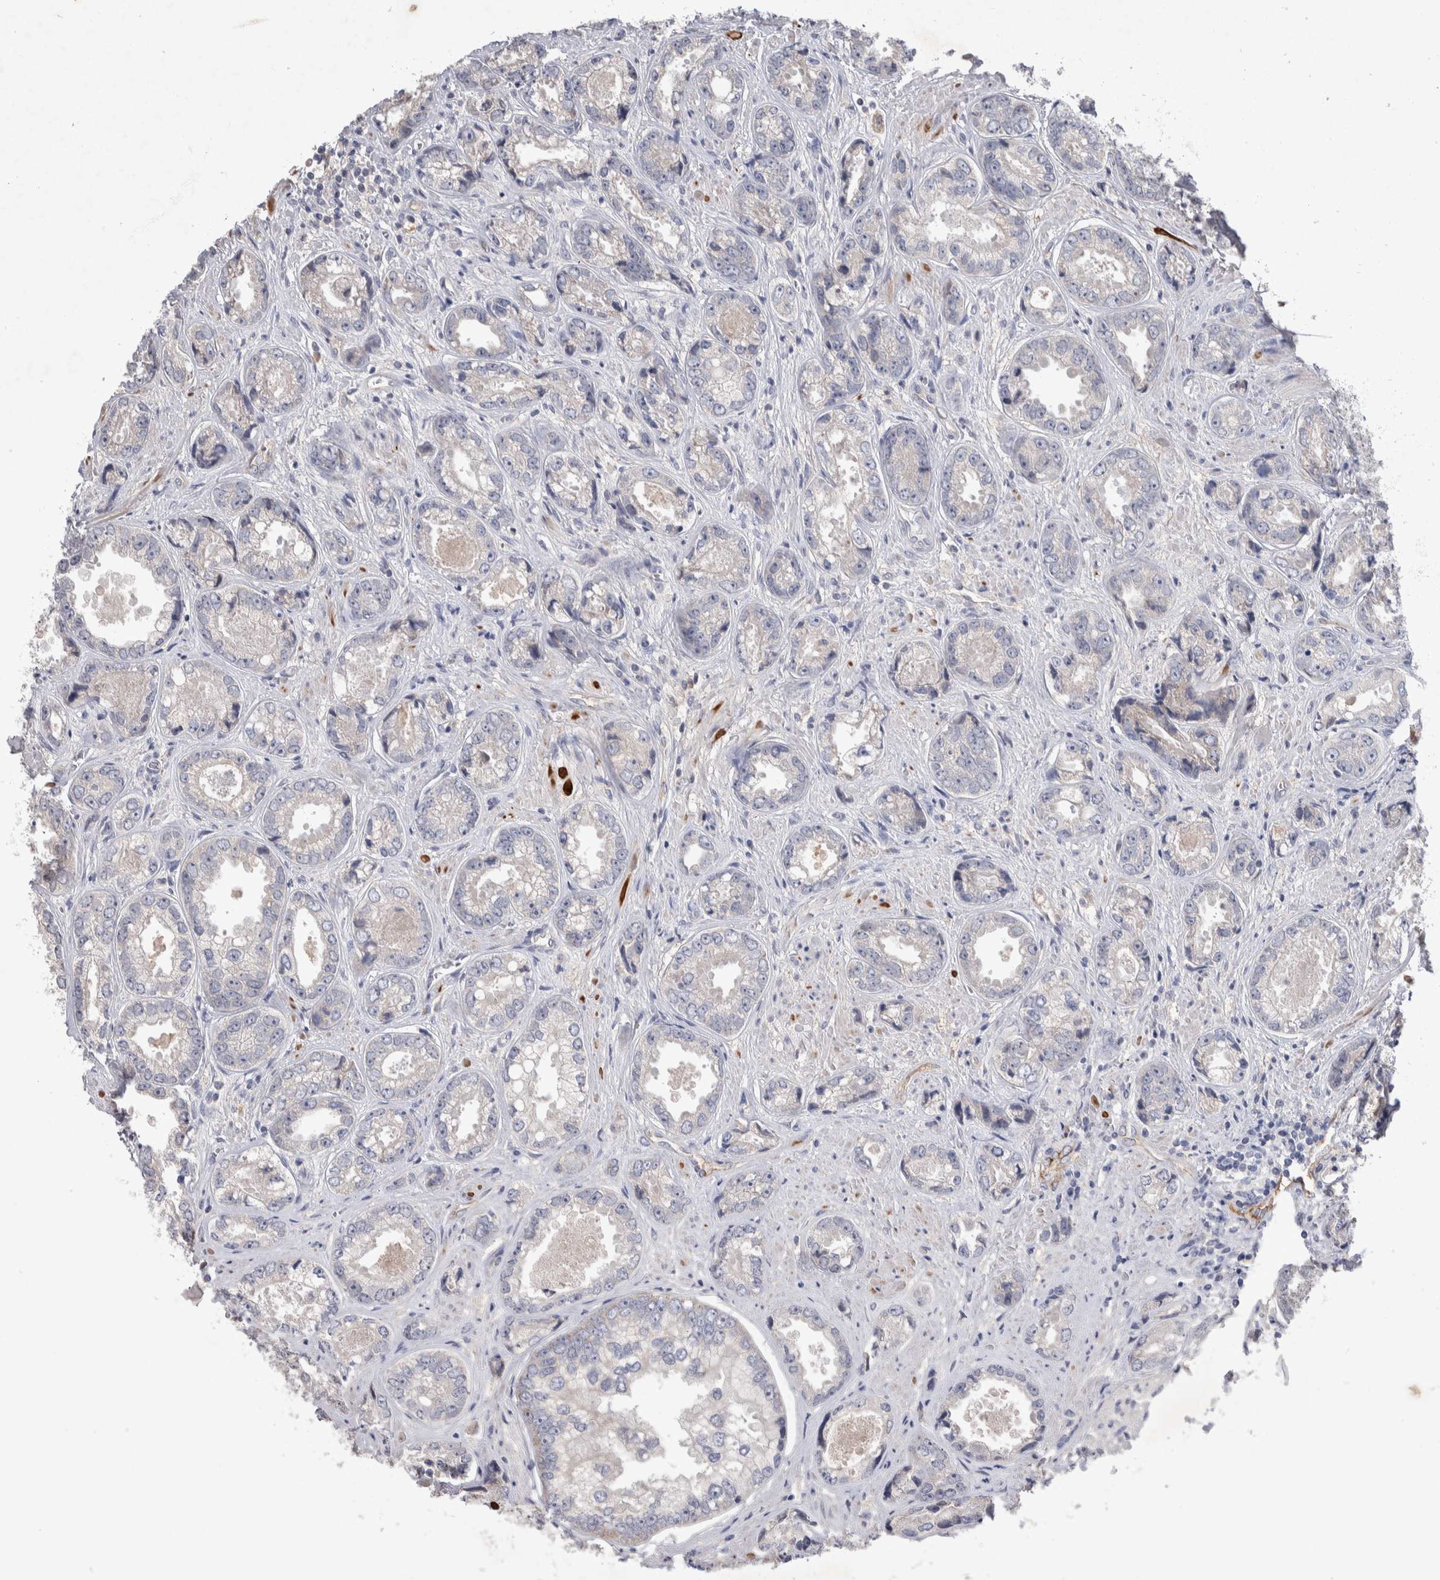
{"staining": {"intensity": "negative", "quantity": "none", "location": "none"}, "tissue": "prostate cancer", "cell_type": "Tumor cells", "image_type": "cancer", "snomed": [{"axis": "morphology", "description": "Adenocarcinoma, High grade"}, {"axis": "topography", "description": "Prostate"}], "caption": "Immunohistochemistry (IHC) image of neoplastic tissue: prostate high-grade adenocarcinoma stained with DAB (3,3'-diaminobenzidine) shows no significant protein positivity in tumor cells.", "gene": "CEP131", "patient": {"sex": "male", "age": 61}}